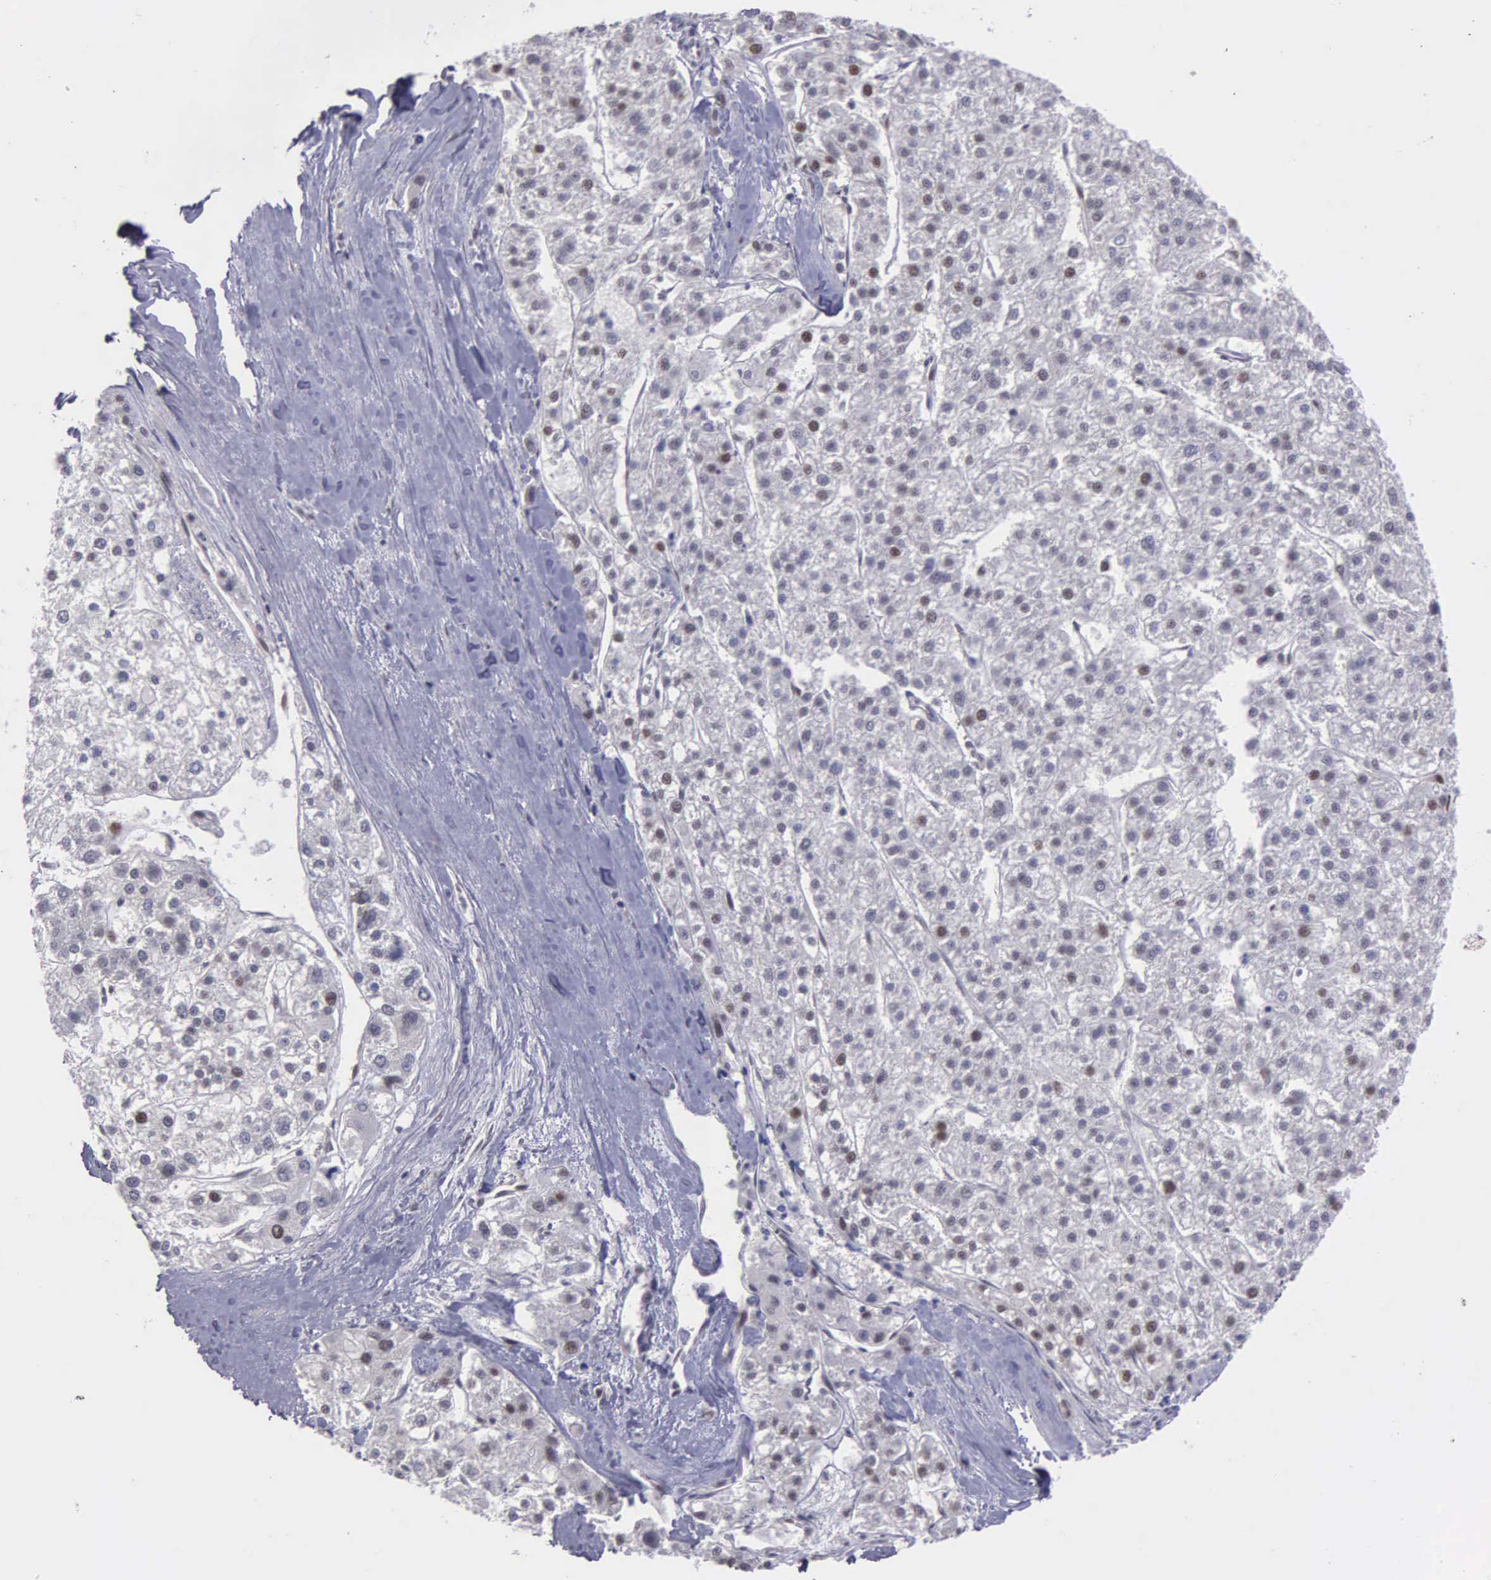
{"staining": {"intensity": "weak", "quantity": "<25%", "location": "nuclear"}, "tissue": "liver cancer", "cell_type": "Tumor cells", "image_type": "cancer", "snomed": [{"axis": "morphology", "description": "Carcinoma, Hepatocellular, NOS"}, {"axis": "topography", "description": "Liver"}], "caption": "An IHC image of liver cancer (hepatocellular carcinoma) is shown. There is no staining in tumor cells of liver cancer (hepatocellular carcinoma).", "gene": "UBR7", "patient": {"sex": "female", "age": 85}}